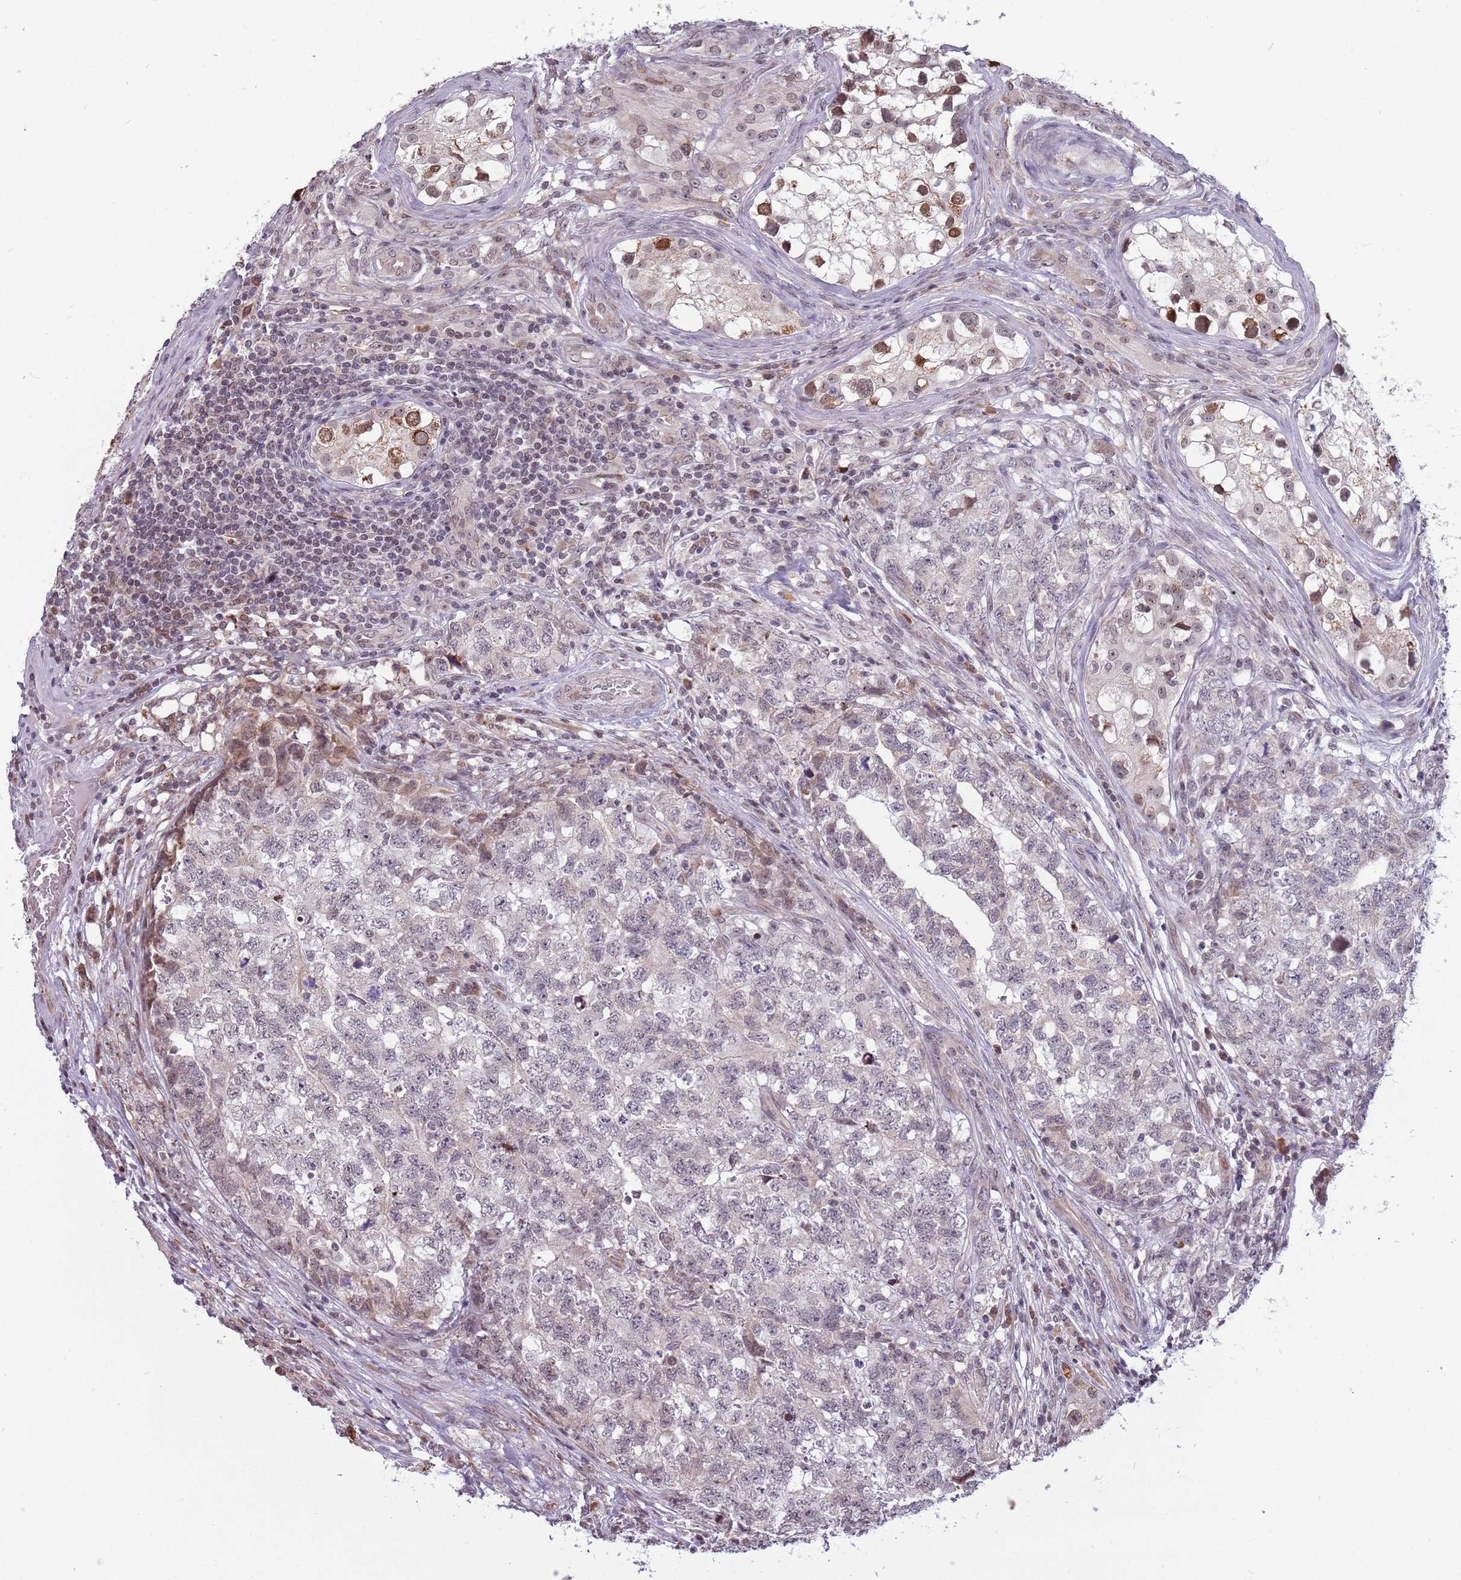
{"staining": {"intensity": "negative", "quantity": "none", "location": "none"}, "tissue": "testis cancer", "cell_type": "Tumor cells", "image_type": "cancer", "snomed": [{"axis": "morphology", "description": "Carcinoma, Embryonal, NOS"}, {"axis": "topography", "description": "Testis"}], "caption": "Immunohistochemical staining of human testis cancer (embryonal carcinoma) reveals no significant staining in tumor cells.", "gene": "BARD1", "patient": {"sex": "male", "age": 31}}